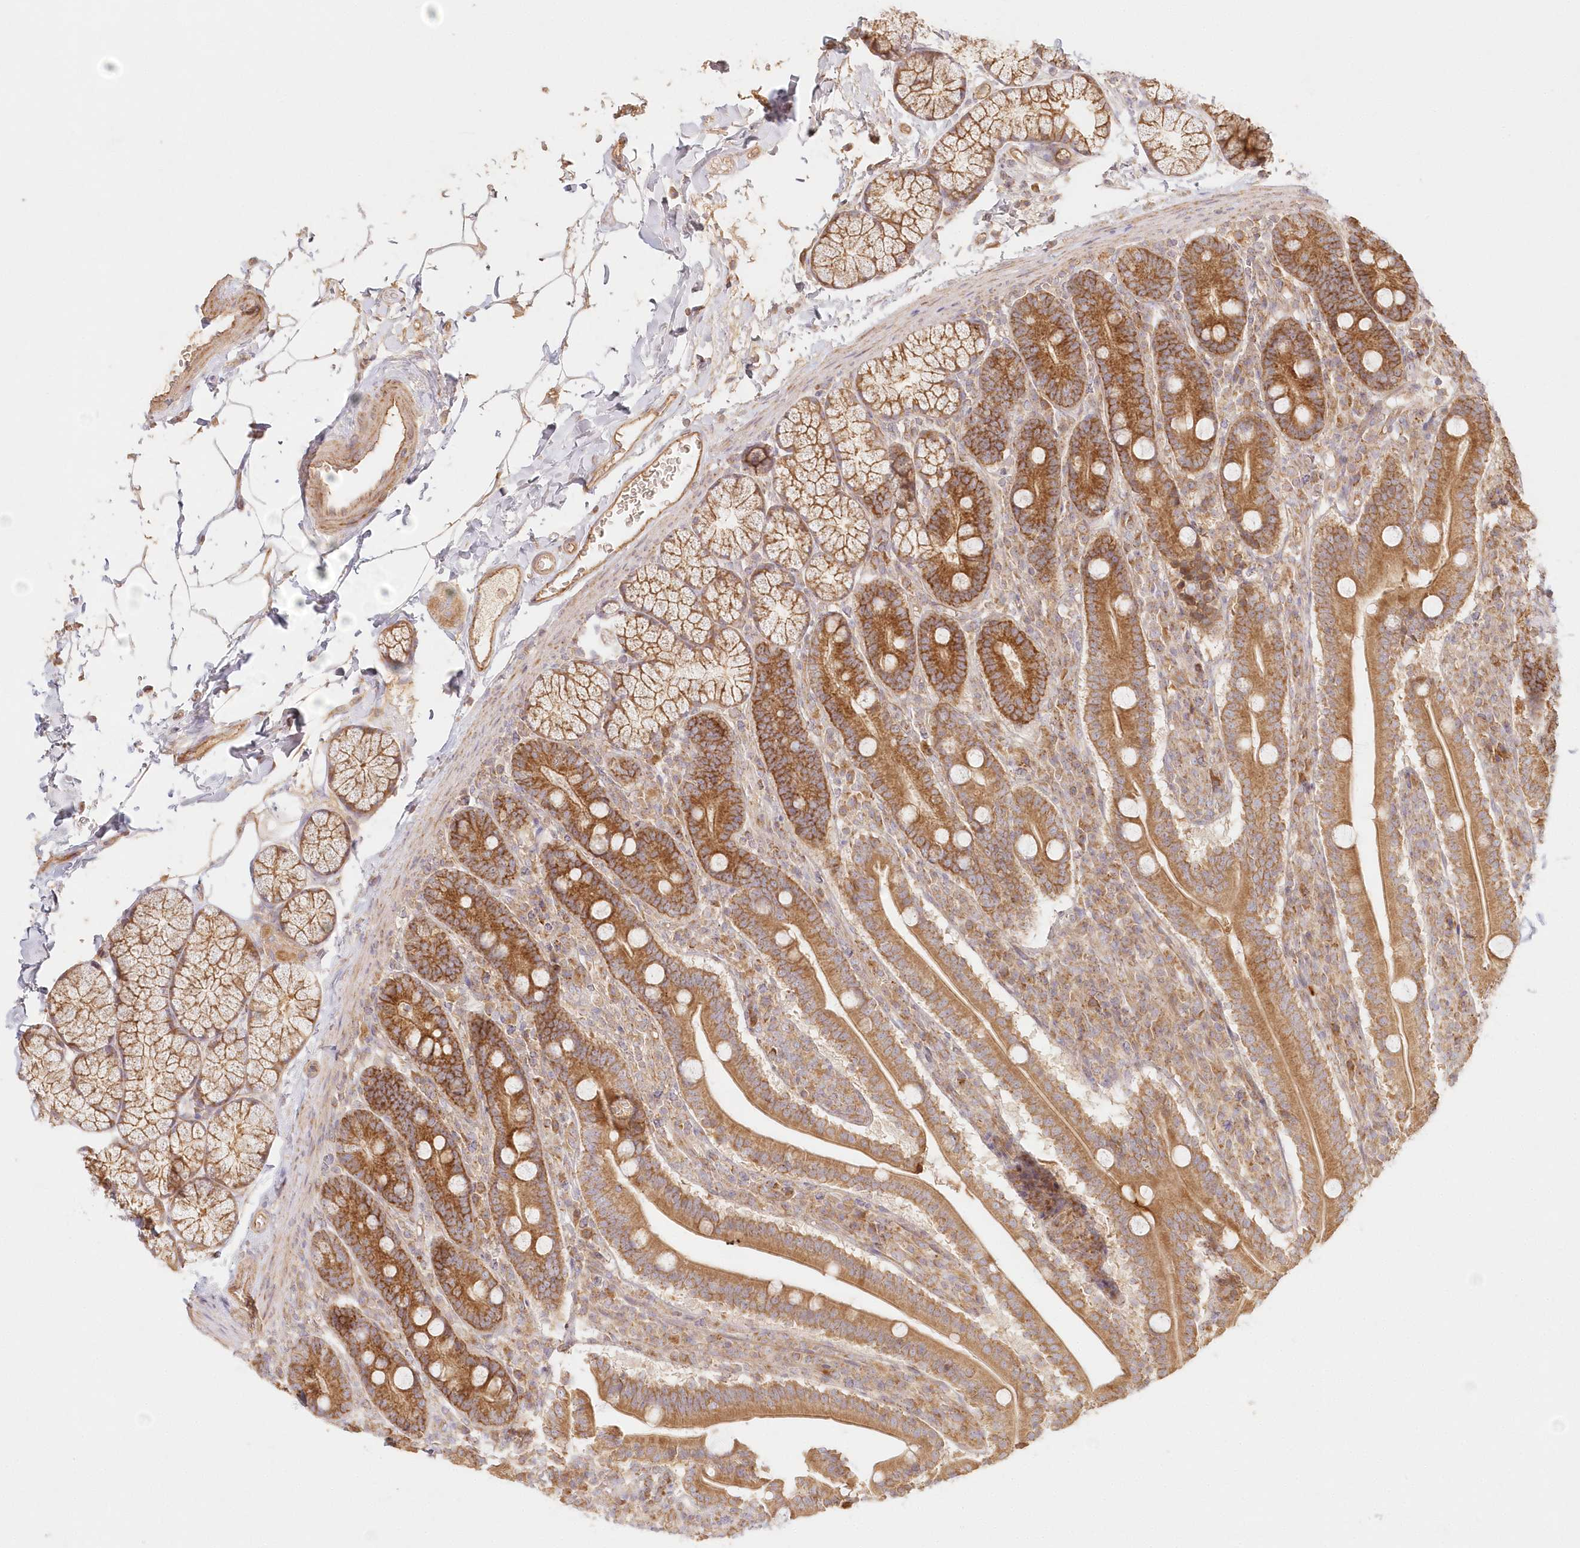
{"staining": {"intensity": "strong", "quantity": ">75%", "location": "cytoplasmic/membranous"}, "tissue": "duodenum", "cell_type": "Glandular cells", "image_type": "normal", "snomed": [{"axis": "morphology", "description": "Normal tissue, NOS"}, {"axis": "topography", "description": "Duodenum"}], "caption": "DAB immunohistochemical staining of benign duodenum shows strong cytoplasmic/membranous protein staining in about >75% of glandular cells. (Stains: DAB in brown, nuclei in blue, Microscopy: brightfield microscopy at high magnification).", "gene": "KIAA0232", "patient": {"sex": "male", "age": 35}}